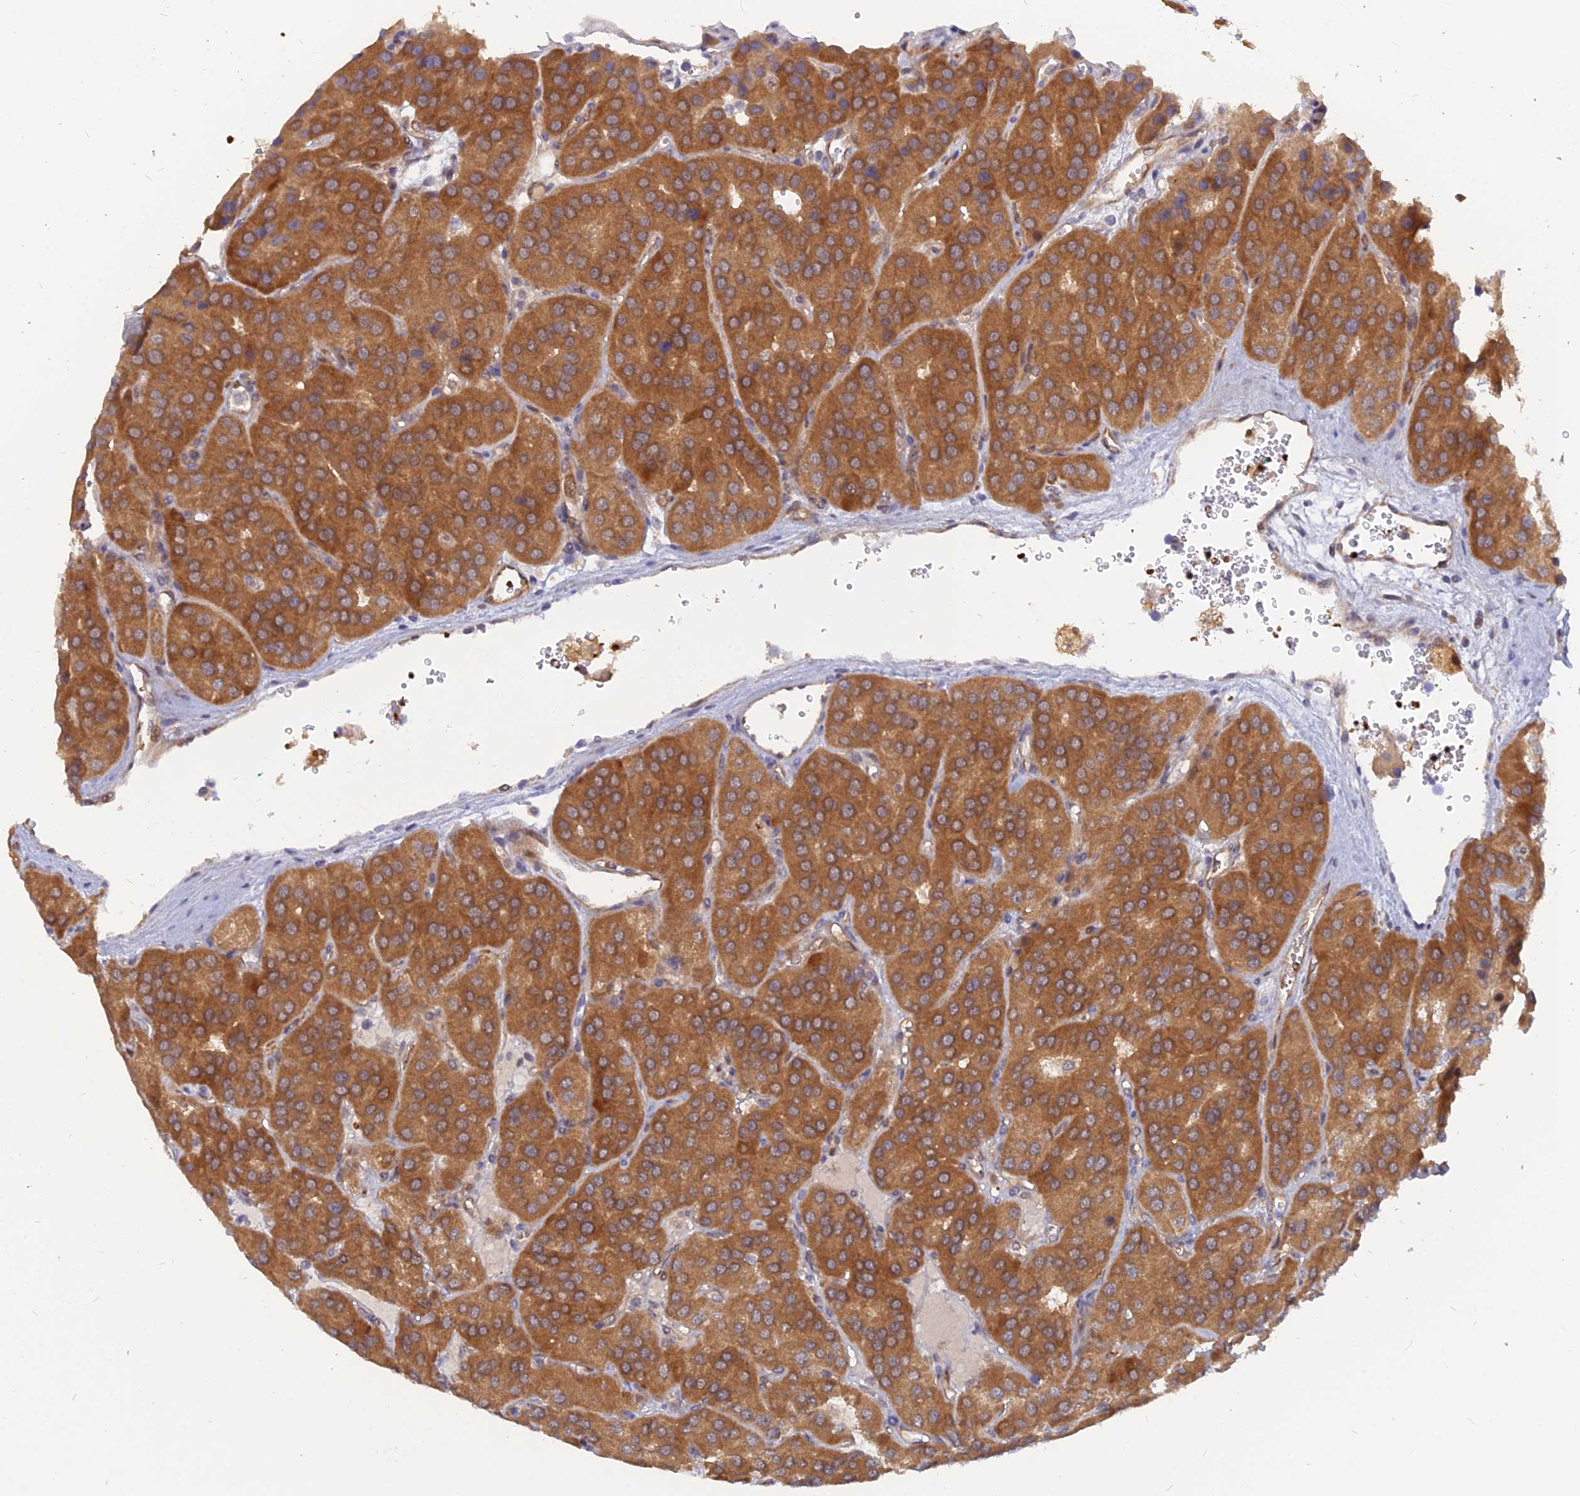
{"staining": {"intensity": "strong", "quantity": ">75%", "location": "cytoplasmic/membranous"}, "tissue": "parathyroid gland", "cell_type": "Glandular cells", "image_type": "normal", "snomed": [{"axis": "morphology", "description": "Normal tissue, NOS"}, {"axis": "morphology", "description": "Adenoma, NOS"}, {"axis": "topography", "description": "Parathyroid gland"}], "caption": "IHC image of unremarkable parathyroid gland stained for a protein (brown), which demonstrates high levels of strong cytoplasmic/membranous positivity in about >75% of glandular cells.", "gene": "ARL2BP", "patient": {"sex": "female", "age": 86}}